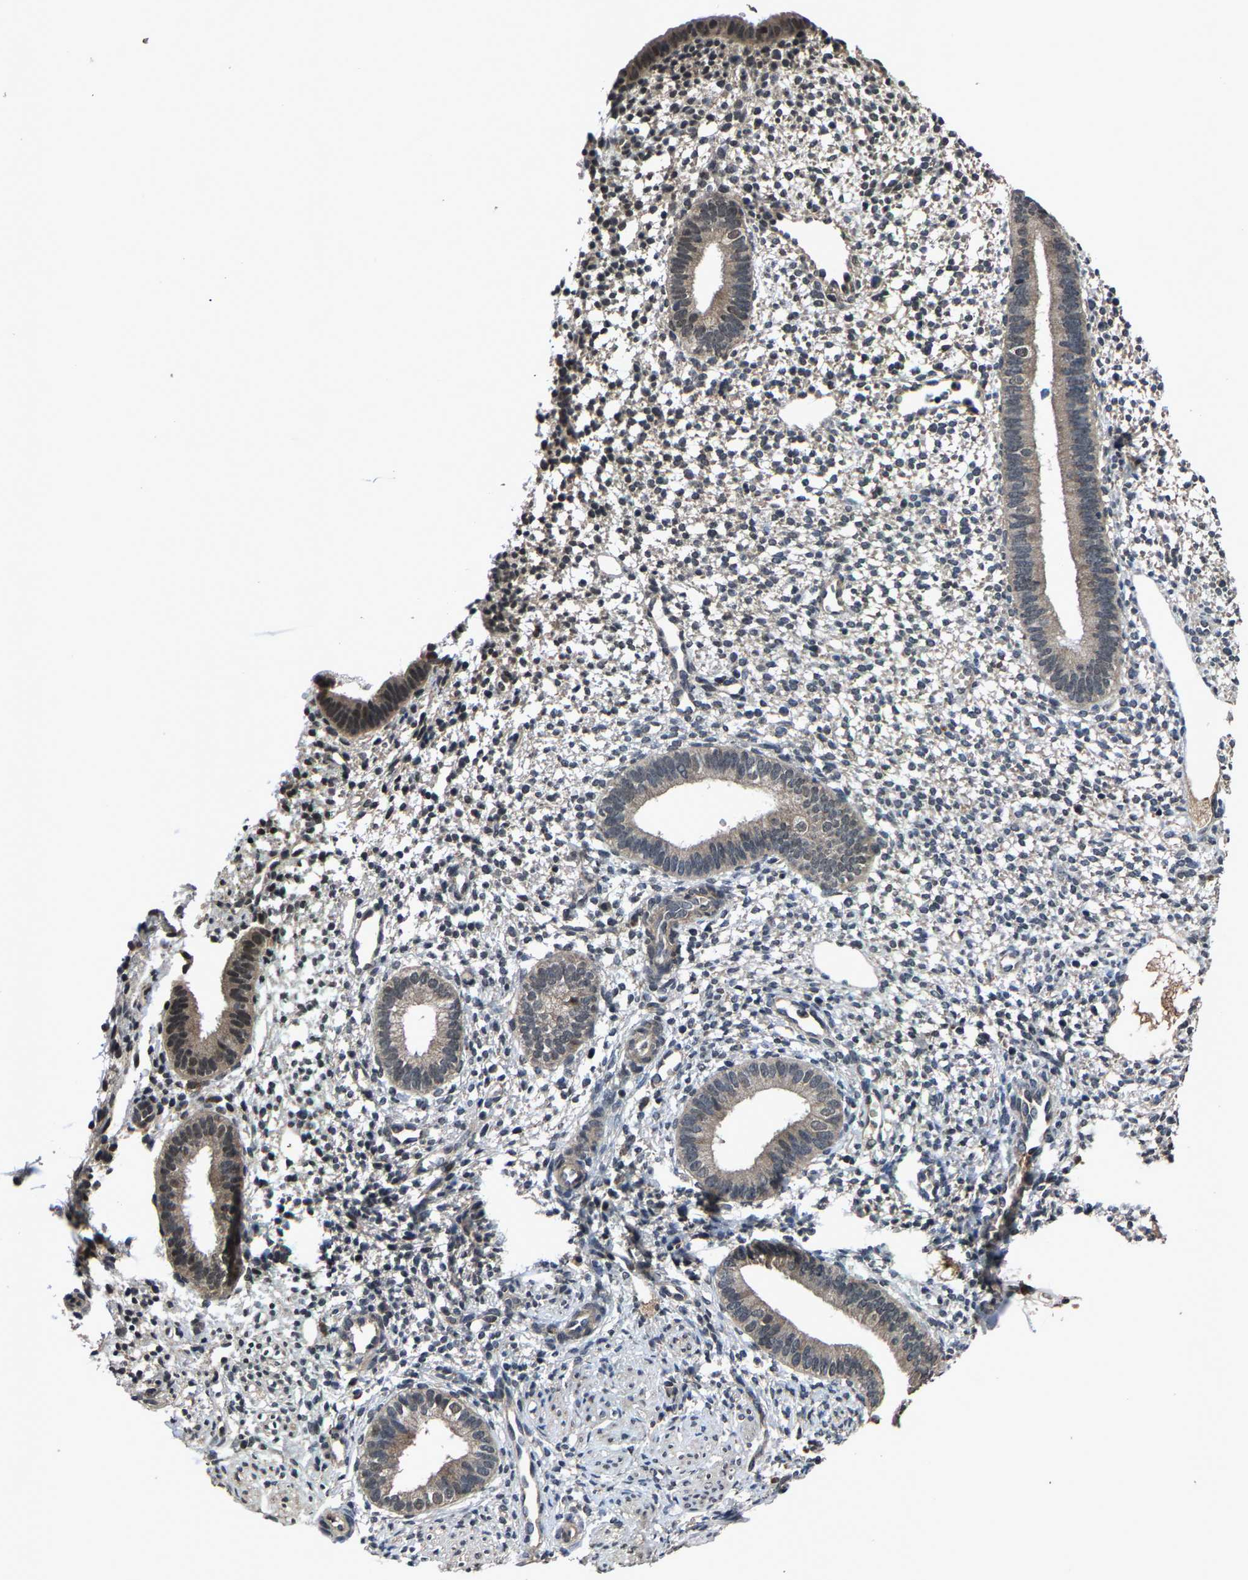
{"staining": {"intensity": "negative", "quantity": "none", "location": "none"}, "tissue": "endometrium", "cell_type": "Cells in endometrial stroma", "image_type": "normal", "snomed": [{"axis": "morphology", "description": "Normal tissue, NOS"}, {"axis": "topography", "description": "Endometrium"}], "caption": "DAB (3,3'-diaminobenzidine) immunohistochemical staining of normal human endometrium shows no significant expression in cells in endometrial stroma. (DAB (3,3'-diaminobenzidine) immunohistochemistry (IHC), high magnification).", "gene": "HUWE1", "patient": {"sex": "female", "age": 46}}